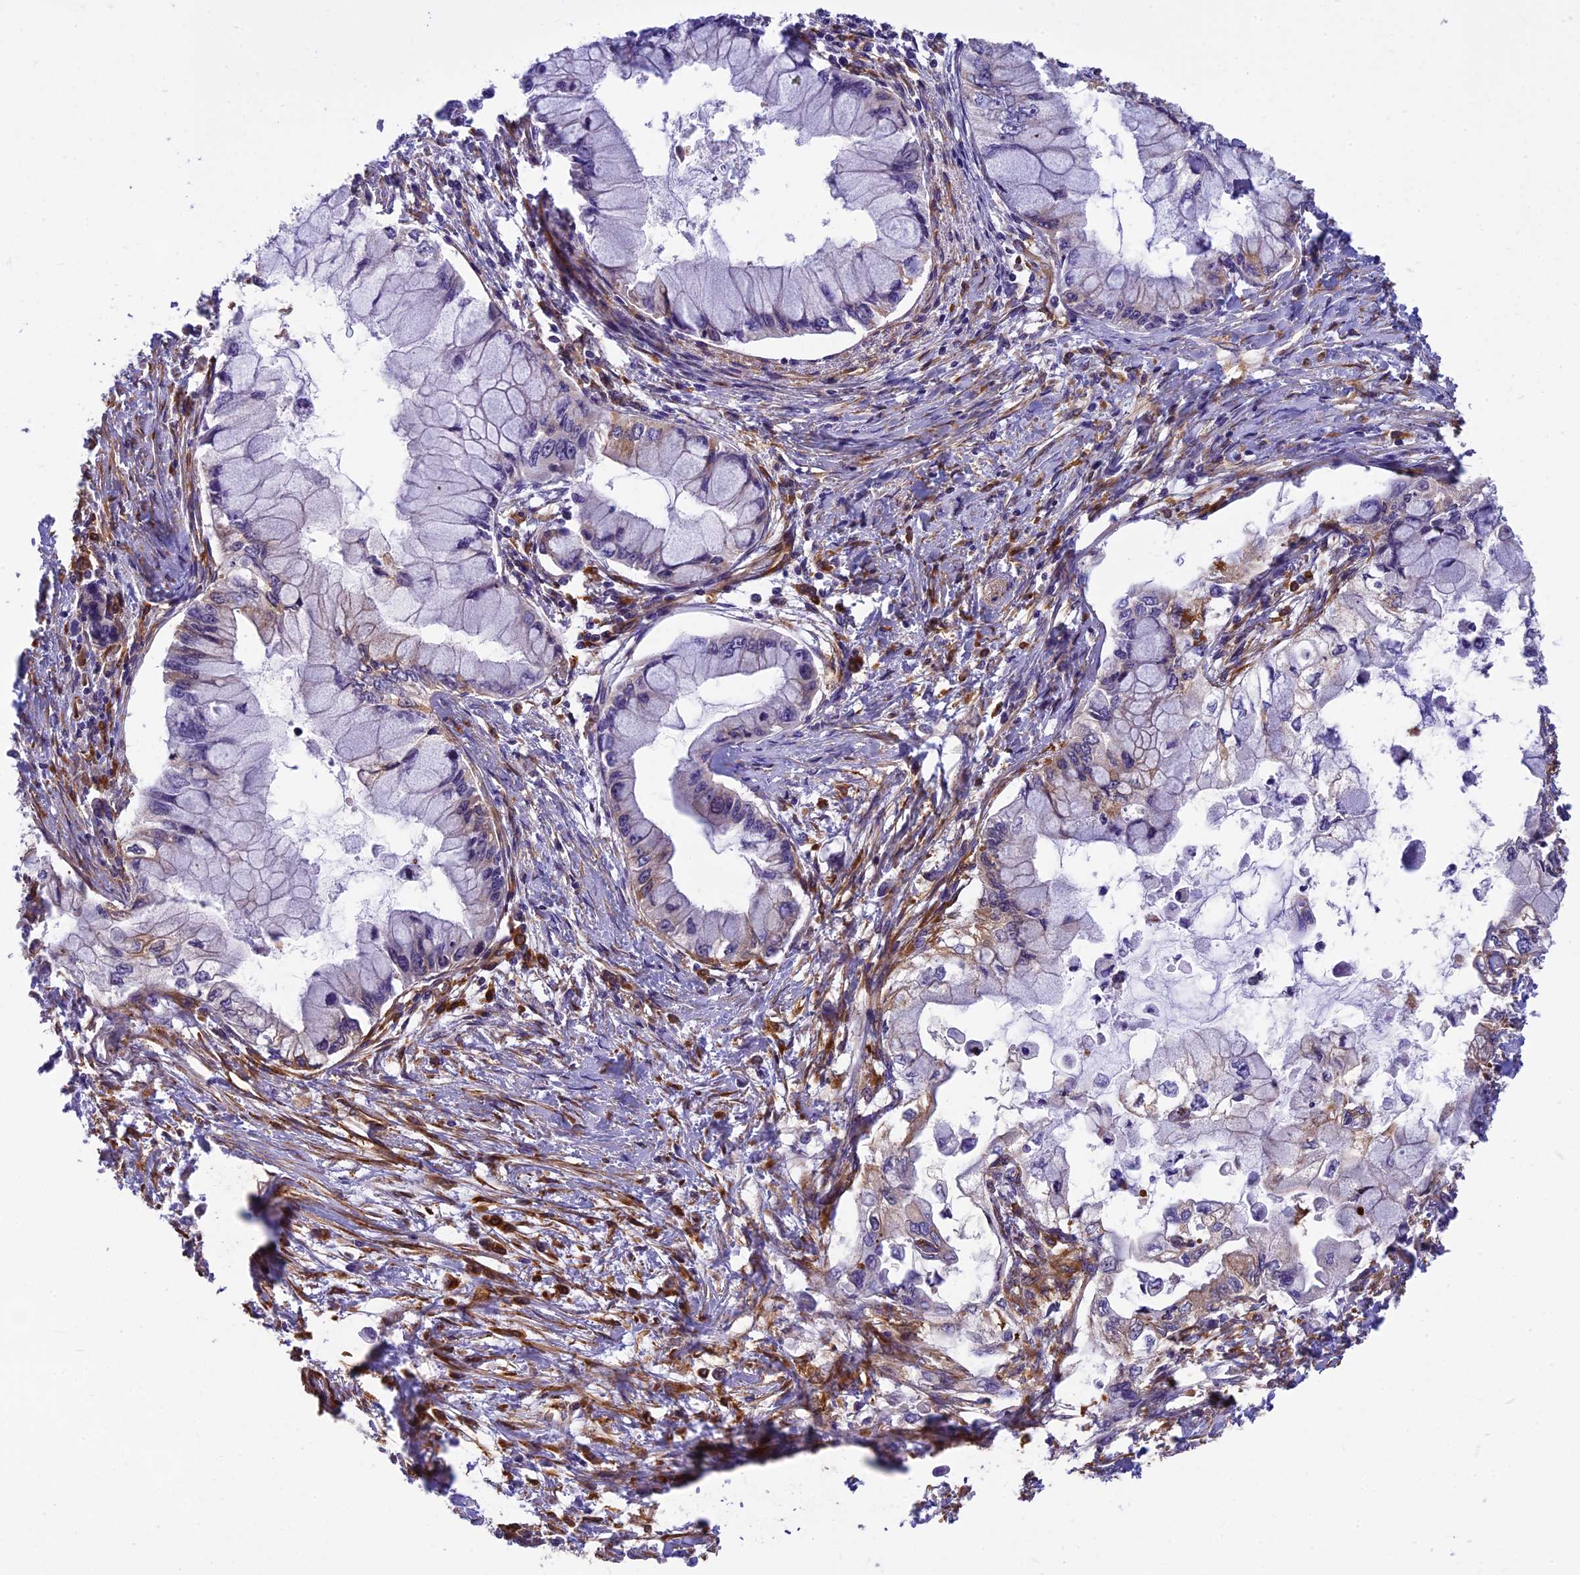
{"staining": {"intensity": "negative", "quantity": "none", "location": "none"}, "tissue": "pancreatic cancer", "cell_type": "Tumor cells", "image_type": "cancer", "snomed": [{"axis": "morphology", "description": "Adenocarcinoma, NOS"}, {"axis": "topography", "description": "Pancreas"}], "caption": "Tumor cells show no significant protein staining in pancreatic cancer (adenocarcinoma).", "gene": "EHBP1L1", "patient": {"sex": "male", "age": 48}}